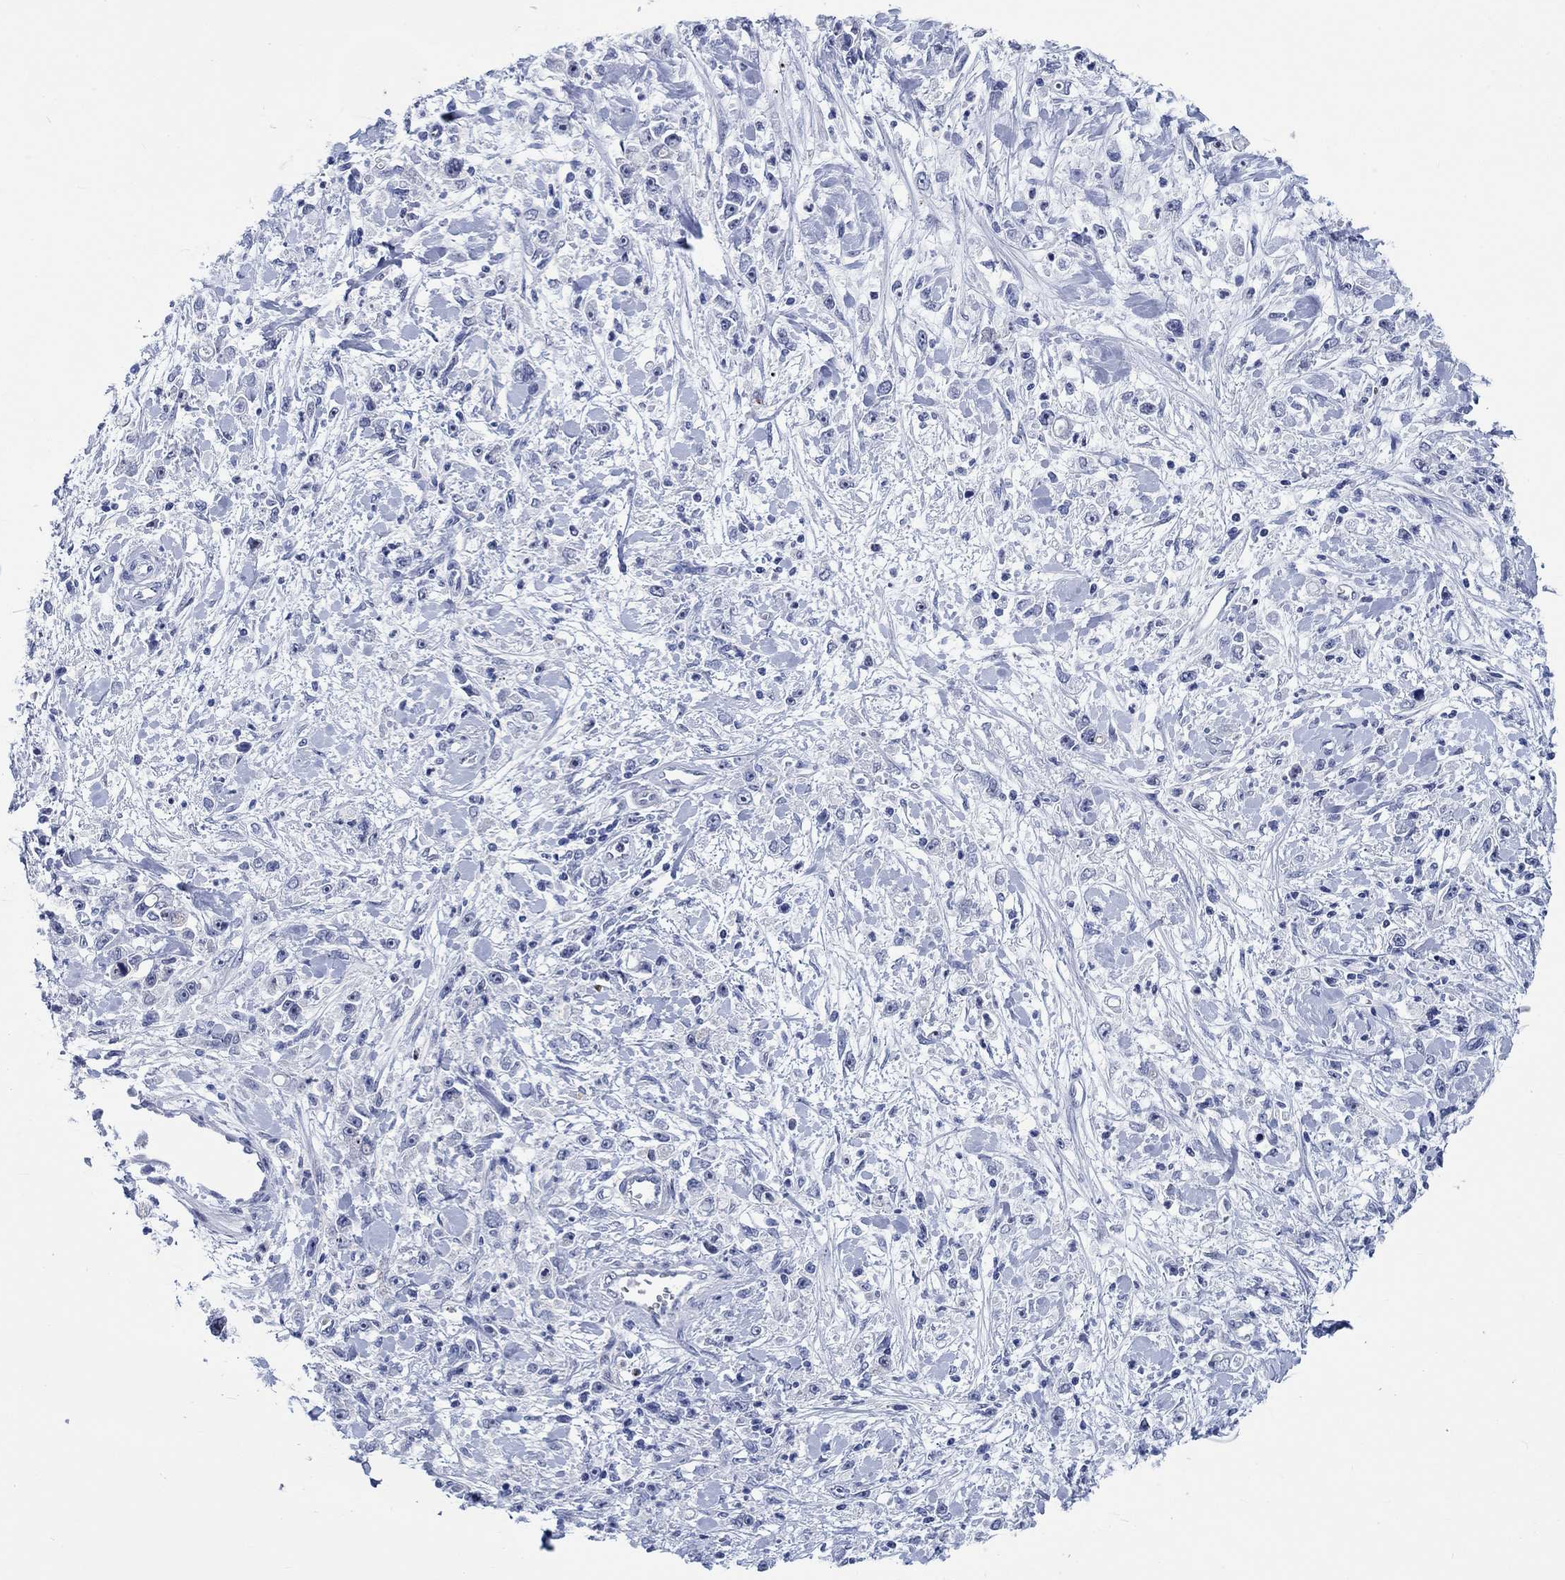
{"staining": {"intensity": "strong", "quantity": "<25%", "location": "nuclear"}, "tissue": "stomach cancer", "cell_type": "Tumor cells", "image_type": "cancer", "snomed": [{"axis": "morphology", "description": "Adenocarcinoma, NOS"}, {"axis": "topography", "description": "Stomach"}], "caption": "Stomach cancer (adenocarcinoma) stained with immunohistochemistry (IHC) exhibits strong nuclear expression in about <25% of tumor cells.", "gene": "ZNF446", "patient": {"sex": "female", "age": 59}}